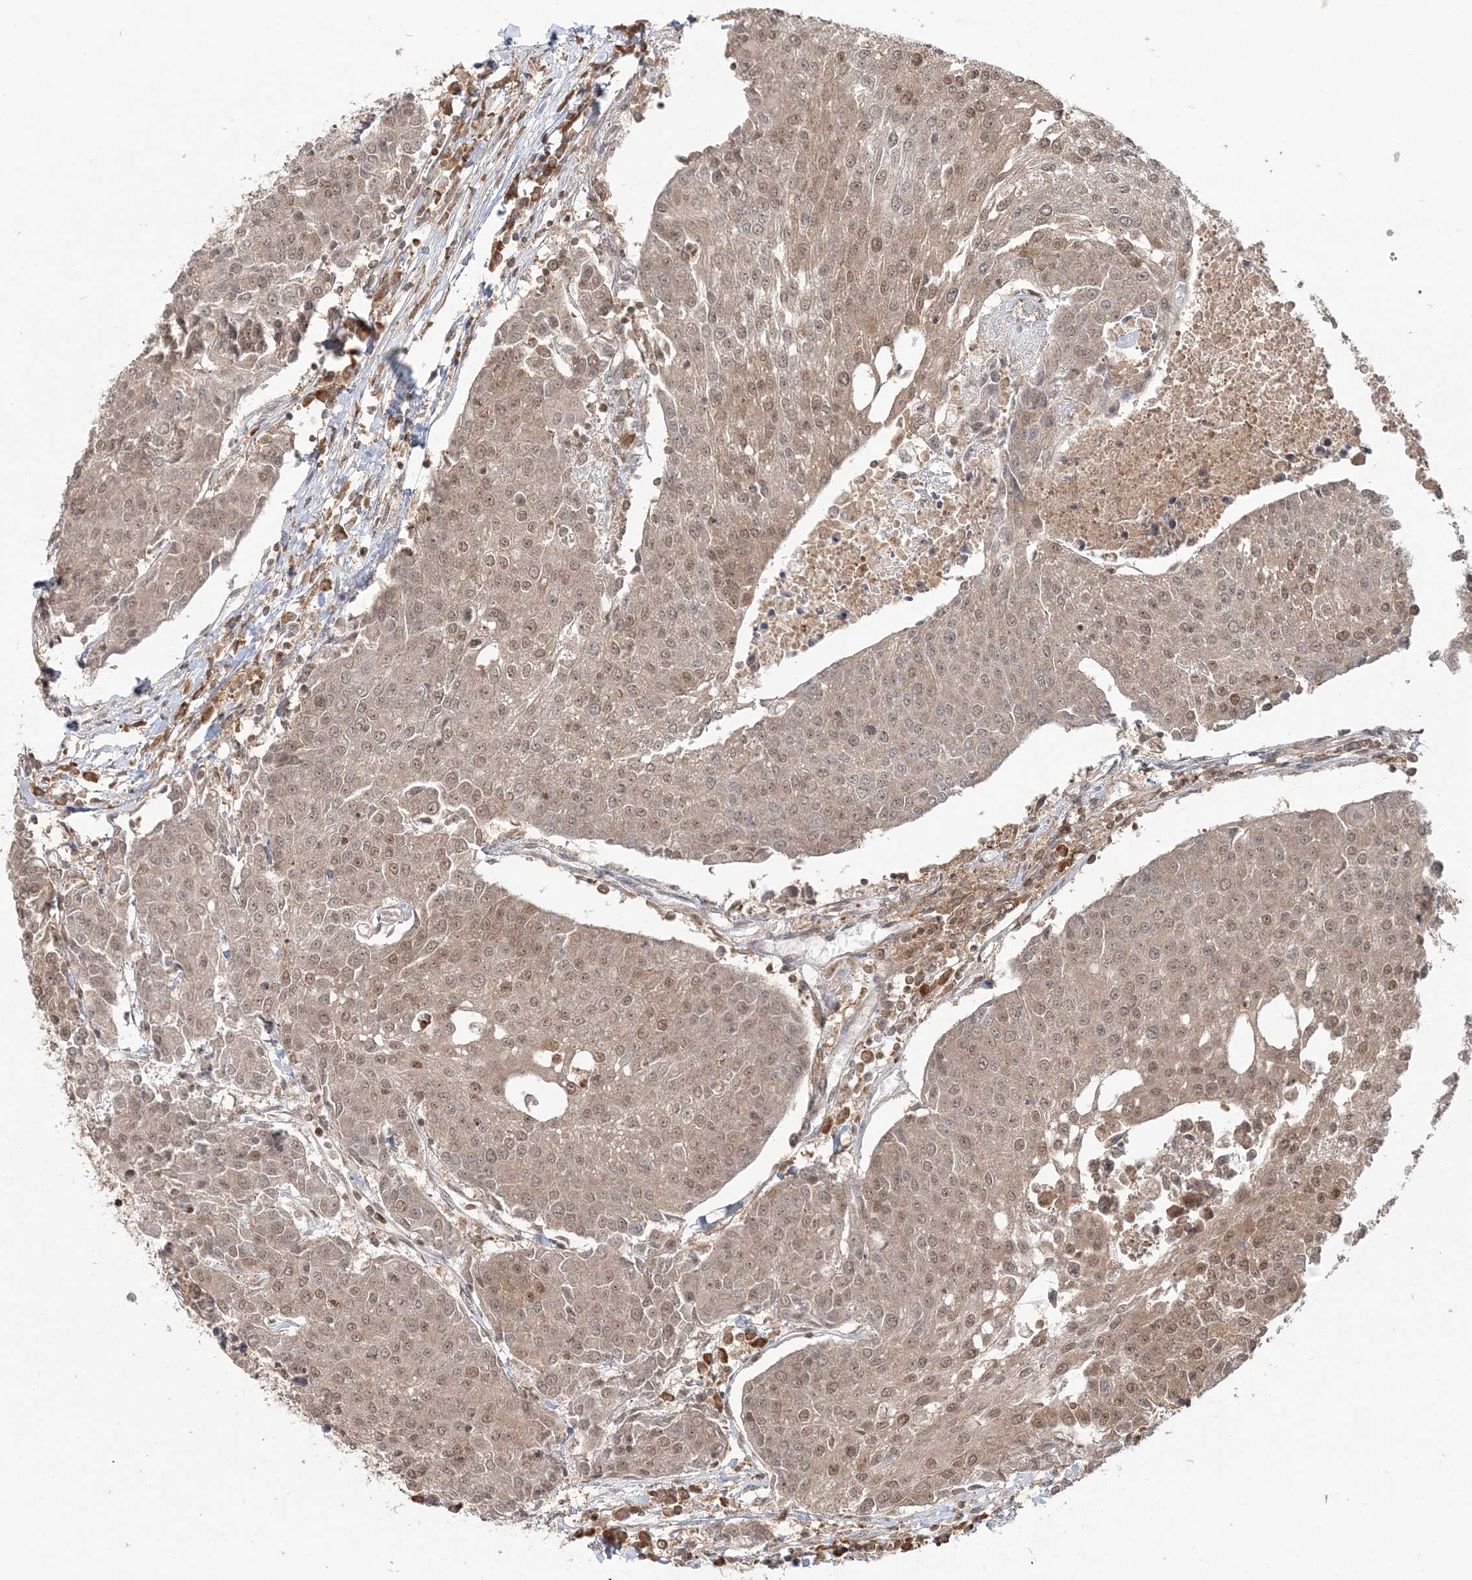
{"staining": {"intensity": "weak", "quantity": ">75%", "location": "cytoplasmic/membranous,nuclear"}, "tissue": "urothelial cancer", "cell_type": "Tumor cells", "image_type": "cancer", "snomed": [{"axis": "morphology", "description": "Urothelial carcinoma, High grade"}, {"axis": "topography", "description": "Urinary bladder"}], "caption": "A high-resolution photomicrograph shows immunohistochemistry (IHC) staining of urothelial cancer, which displays weak cytoplasmic/membranous and nuclear positivity in about >75% of tumor cells.", "gene": "CAB39", "patient": {"sex": "female", "age": 85}}